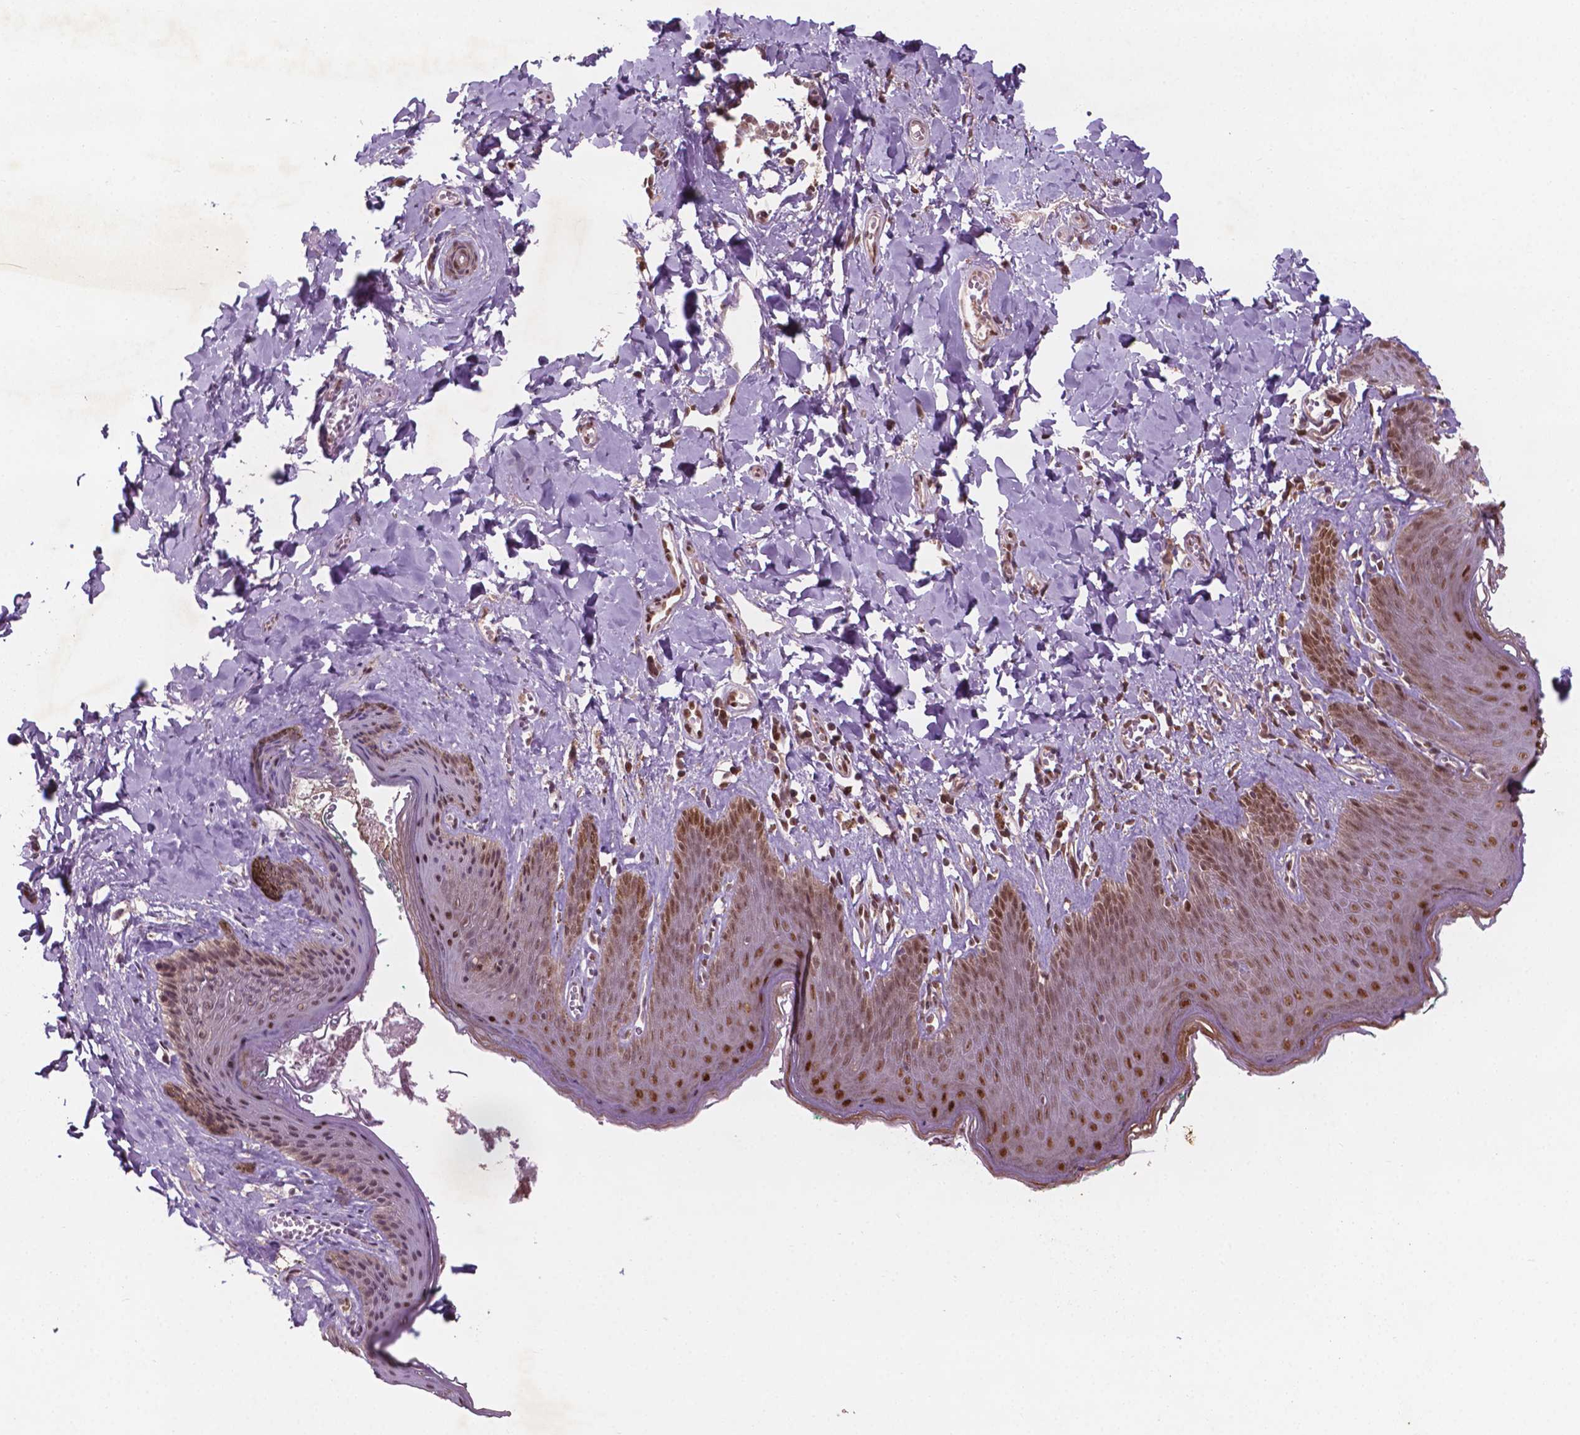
{"staining": {"intensity": "moderate", "quantity": ">75%", "location": "nuclear"}, "tissue": "skin", "cell_type": "Epidermal cells", "image_type": "normal", "snomed": [{"axis": "morphology", "description": "Normal tissue, NOS"}, {"axis": "topography", "description": "Vulva"}, {"axis": "topography", "description": "Peripheral nerve tissue"}], "caption": "Protein expression analysis of normal skin shows moderate nuclear staining in about >75% of epidermal cells.", "gene": "NFAT5", "patient": {"sex": "female", "age": 66}}